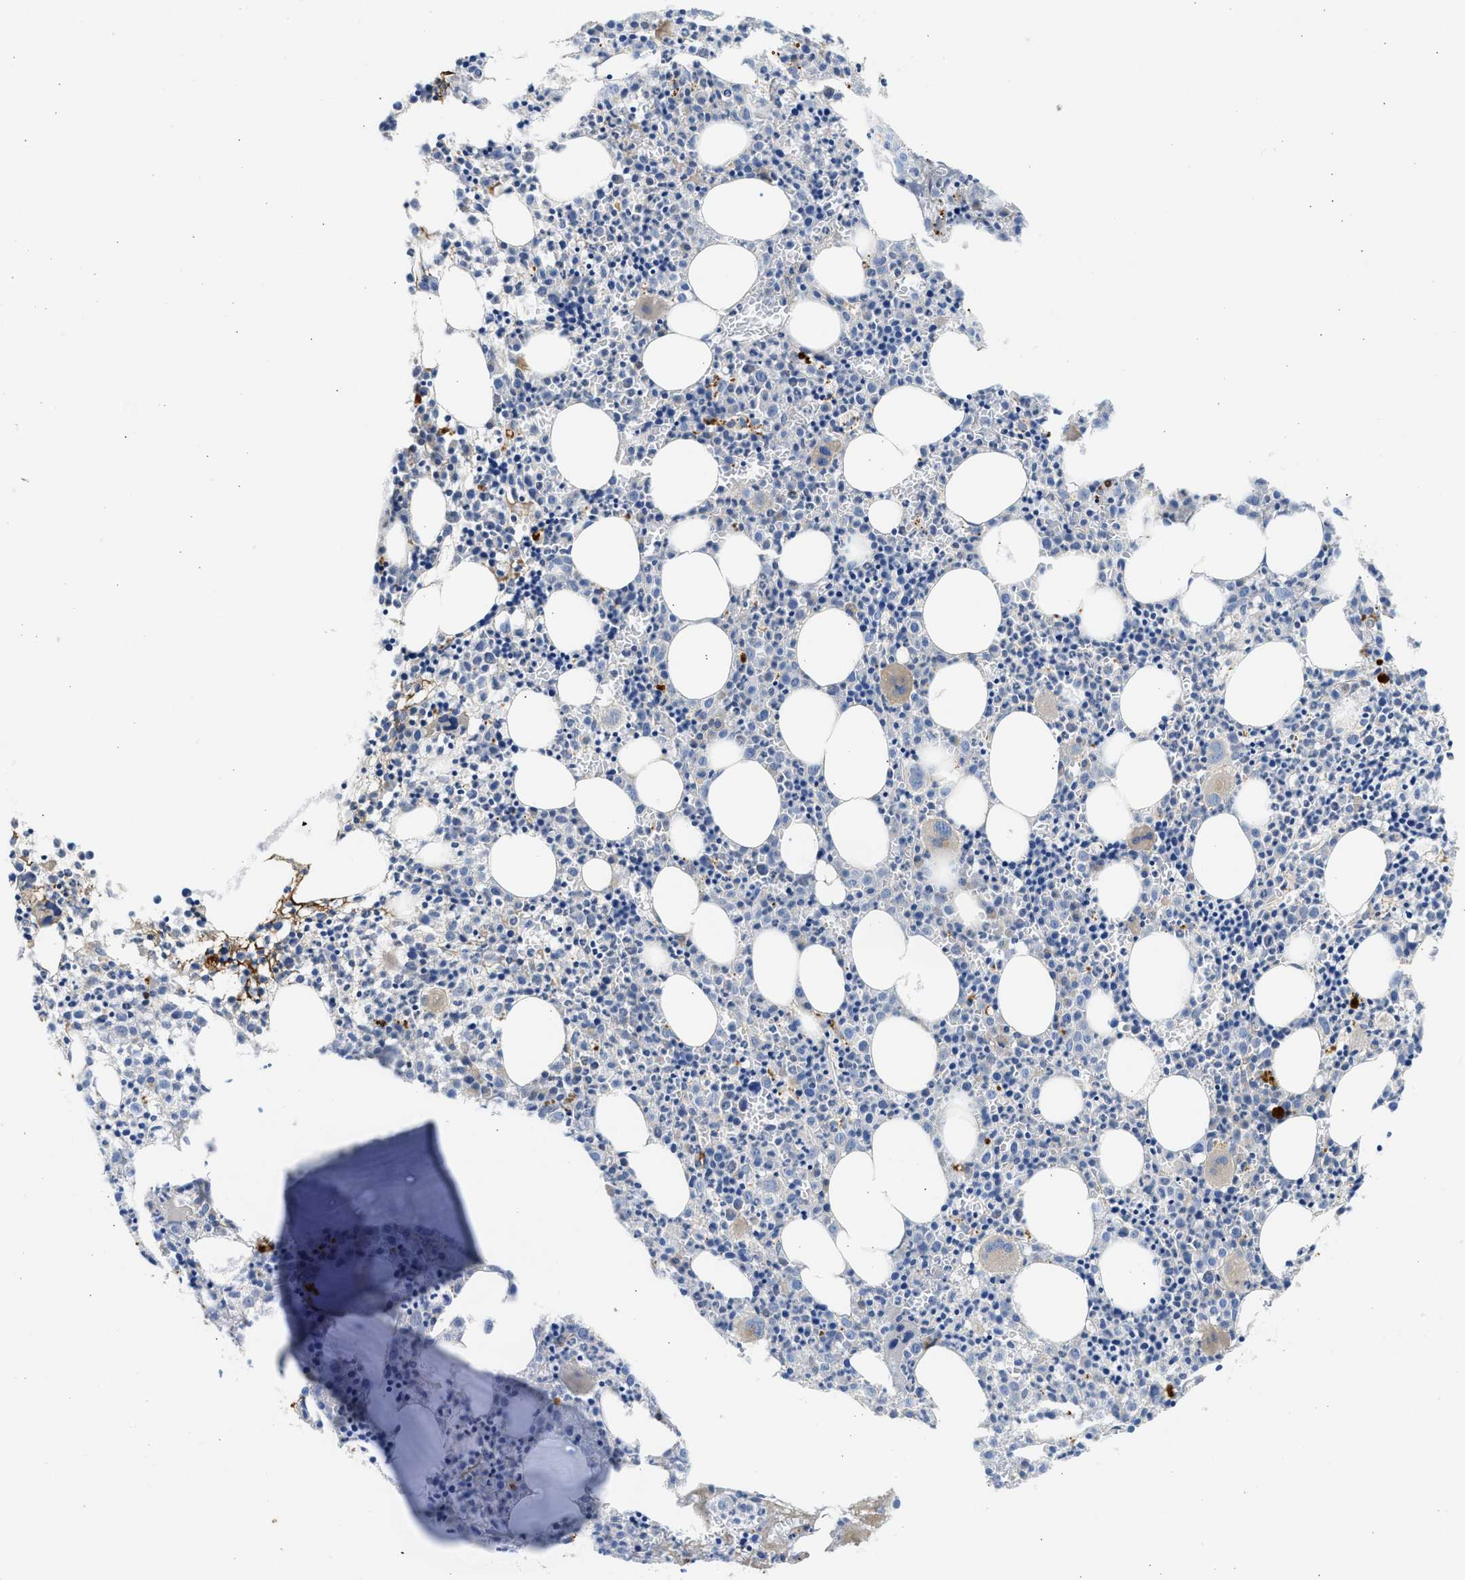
{"staining": {"intensity": "moderate", "quantity": "<25%", "location": "cytoplasmic/membranous"}, "tissue": "bone marrow", "cell_type": "Hematopoietic cells", "image_type": "normal", "snomed": [{"axis": "morphology", "description": "Normal tissue, NOS"}, {"axis": "morphology", "description": "Inflammation, NOS"}, {"axis": "topography", "description": "Bone marrow"}], "caption": "DAB (3,3'-diaminobenzidine) immunohistochemical staining of unremarkable human bone marrow exhibits moderate cytoplasmic/membranous protein positivity in approximately <25% of hematopoietic cells.", "gene": "CSRNP2", "patient": {"sex": "male", "age": 25}}